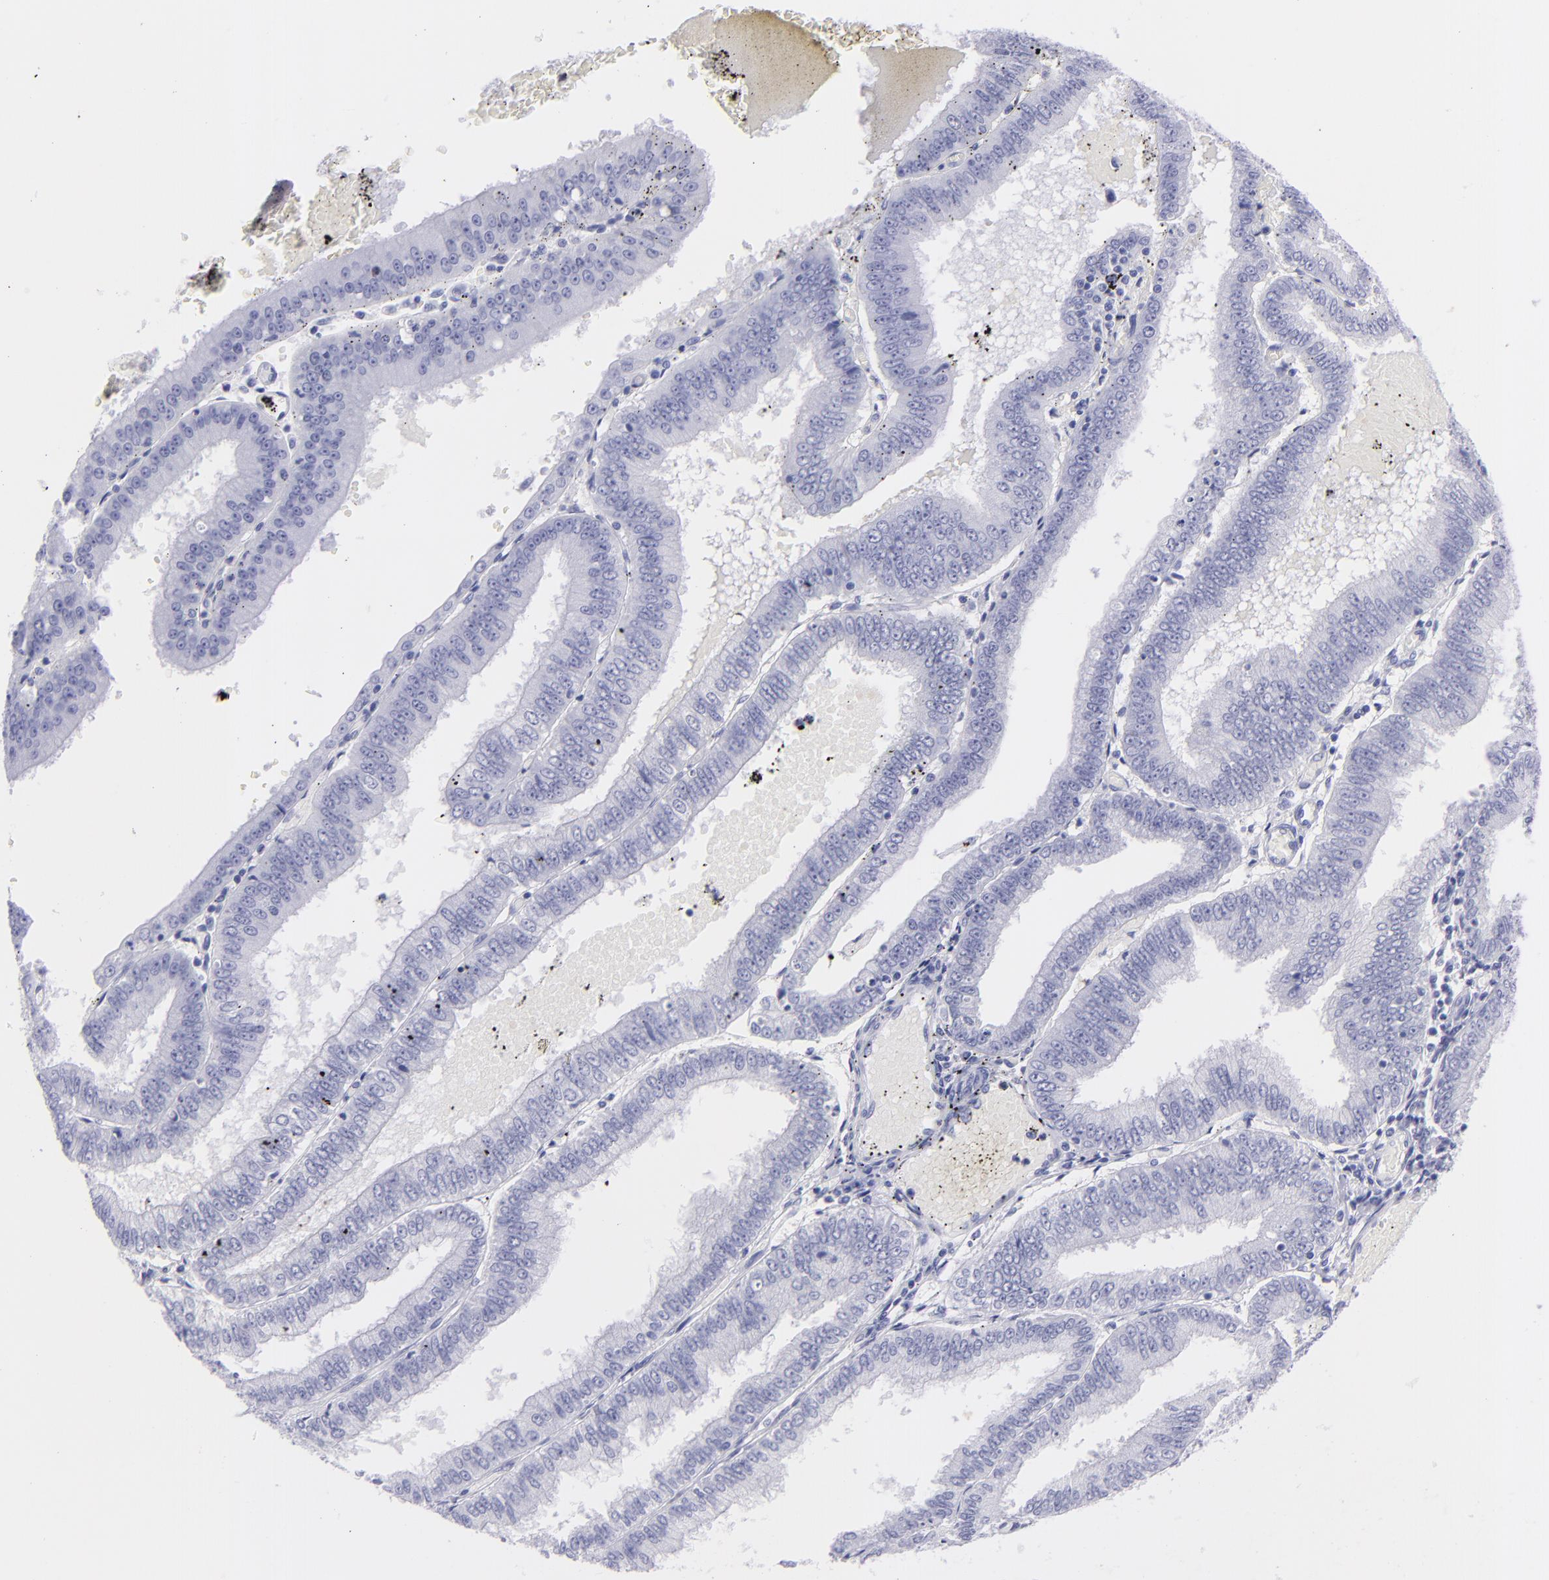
{"staining": {"intensity": "negative", "quantity": "none", "location": "none"}, "tissue": "endometrial cancer", "cell_type": "Tumor cells", "image_type": "cancer", "snomed": [{"axis": "morphology", "description": "Adenocarcinoma, NOS"}, {"axis": "topography", "description": "Endometrium"}], "caption": "An image of human adenocarcinoma (endometrial) is negative for staining in tumor cells. (Stains: DAB immunohistochemistry (IHC) with hematoxylin counter stain, Microscopy: brightfield microscopy at high magnification).", "gene": "CNP", "patient": {"sex": "female", "age": 66}}